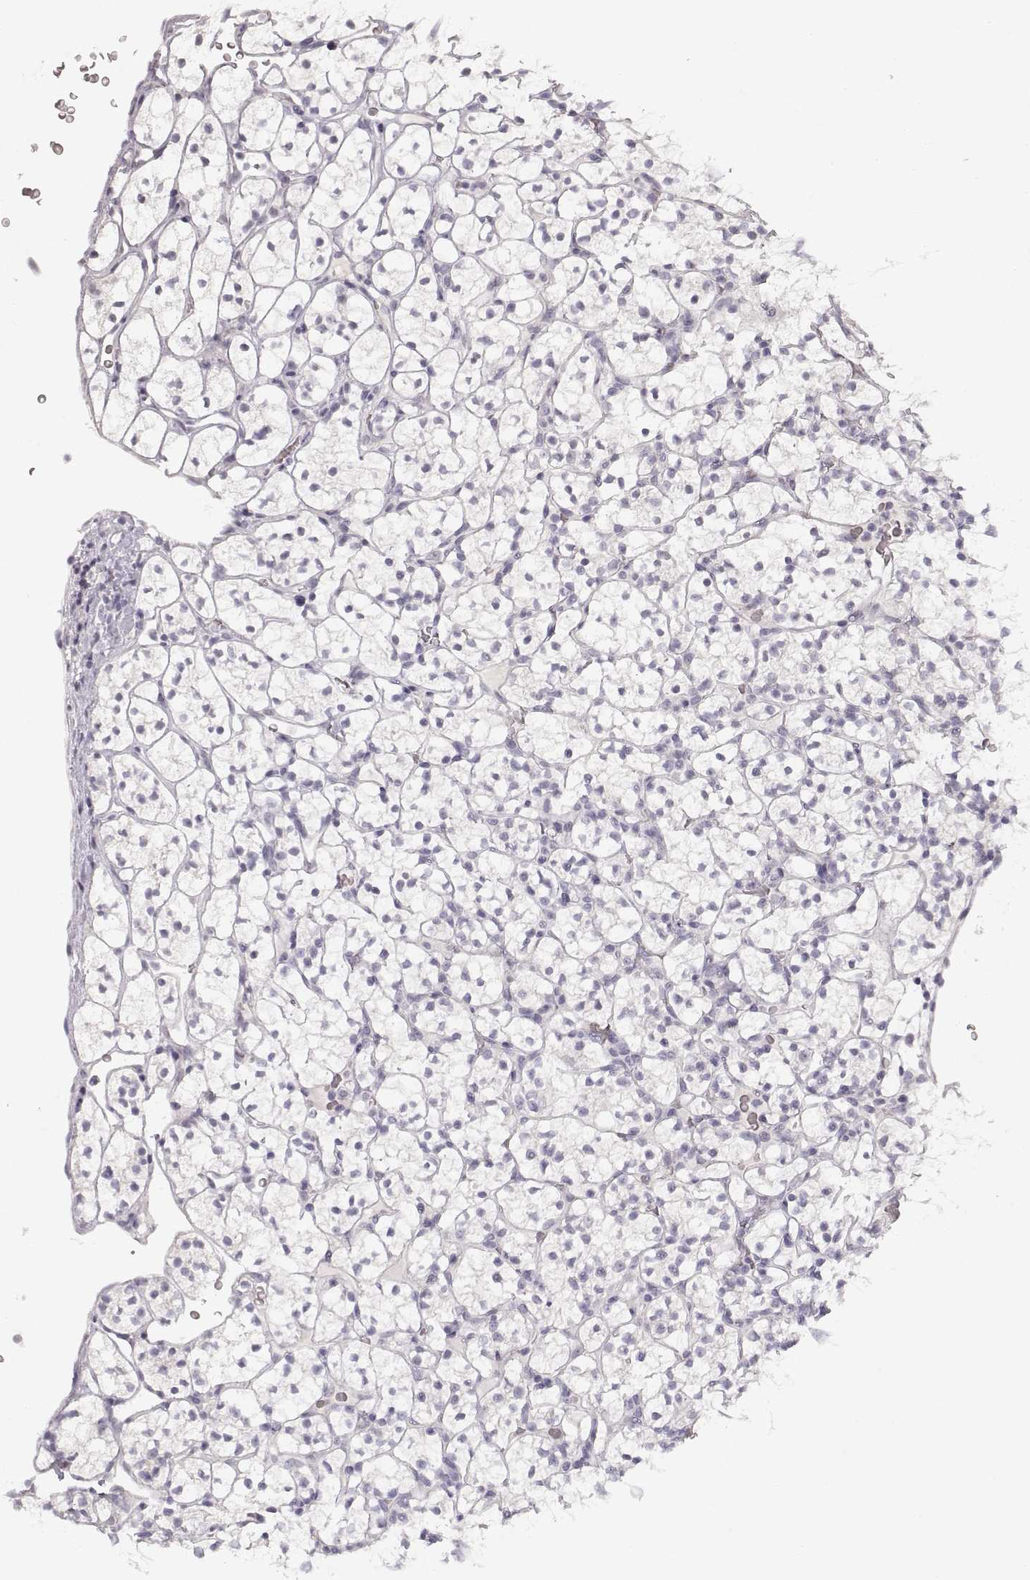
{"staining": {"intensity": "negative", "quantity": "none", "location": "none"}, "tissue": "renal cancer", "cell_type": "Tumor cells", "image_type": "cancer", "snomed": [{"axis": "morphology", "description": "Adenocarcinoma, NOS"}, {"axis": "topography", "description": "Kidney"}], "caption": "Photomicrograph shows no significant protein expression in tumor cells of adenocarcinoma (renal). (DAB (3,3'-diaminobenzidine) IHC with hematoxylin counter stain).", "gene": "PCSK2", "patient": {"sex": "female", "age": 89}}